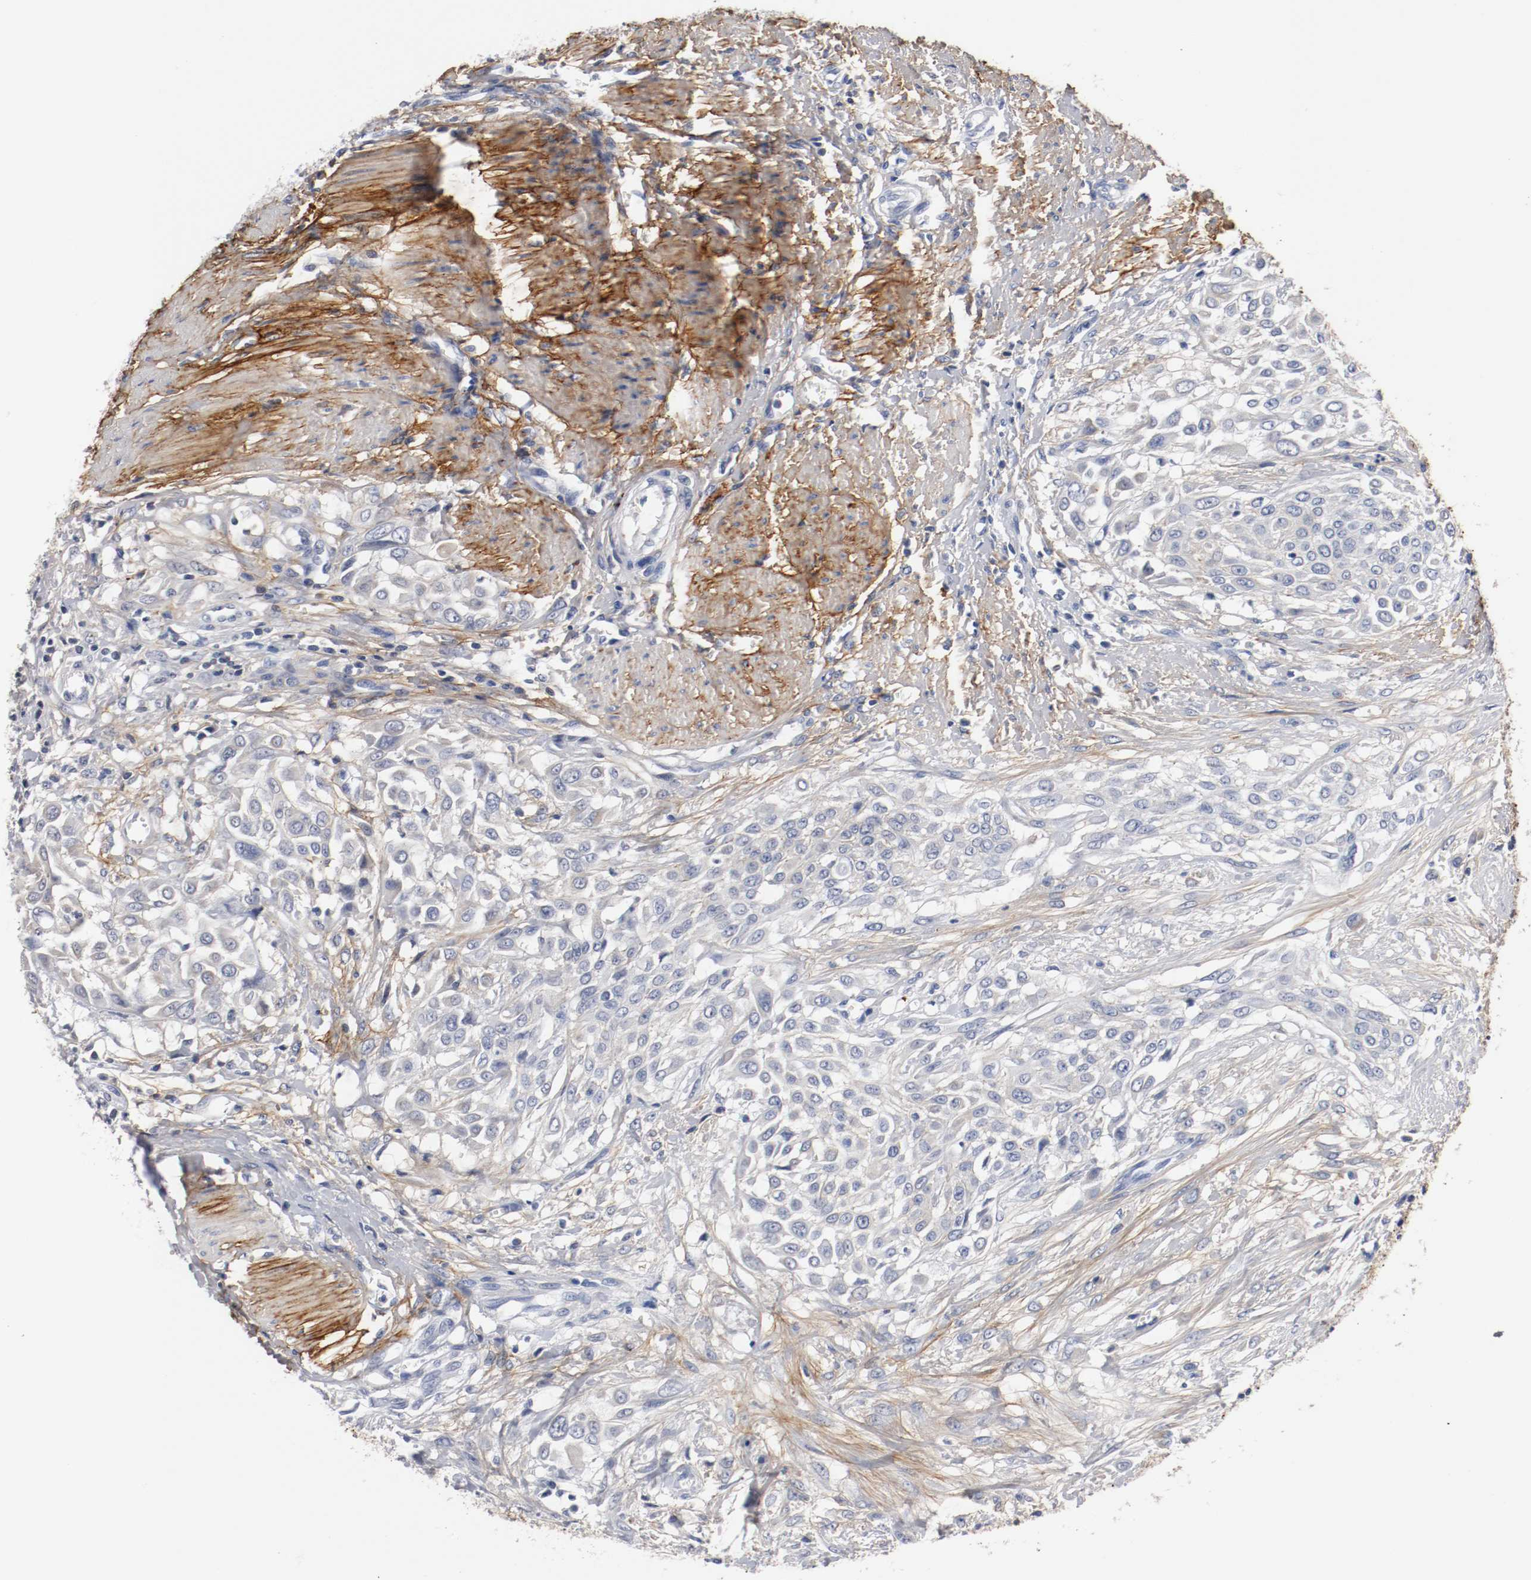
{"staining": {"intensity": "negative", "quantity": "none", "location": "none"}, "tissue": "urothelial cancer", "cell_type": "Tumor cells", "image_type": "cancer", "snomed": [{"axis": "morphology", "description": "Urothelial carcinoma, High grade"}, {"axis": "topography", "description": "Urinary bladder"}], "caption": "This is an IHC micrograph of human urothelial cancer. There is no positivity in tumor cells.", "gene": "TNC", "patient": {"sex": "male", "age": 57}}